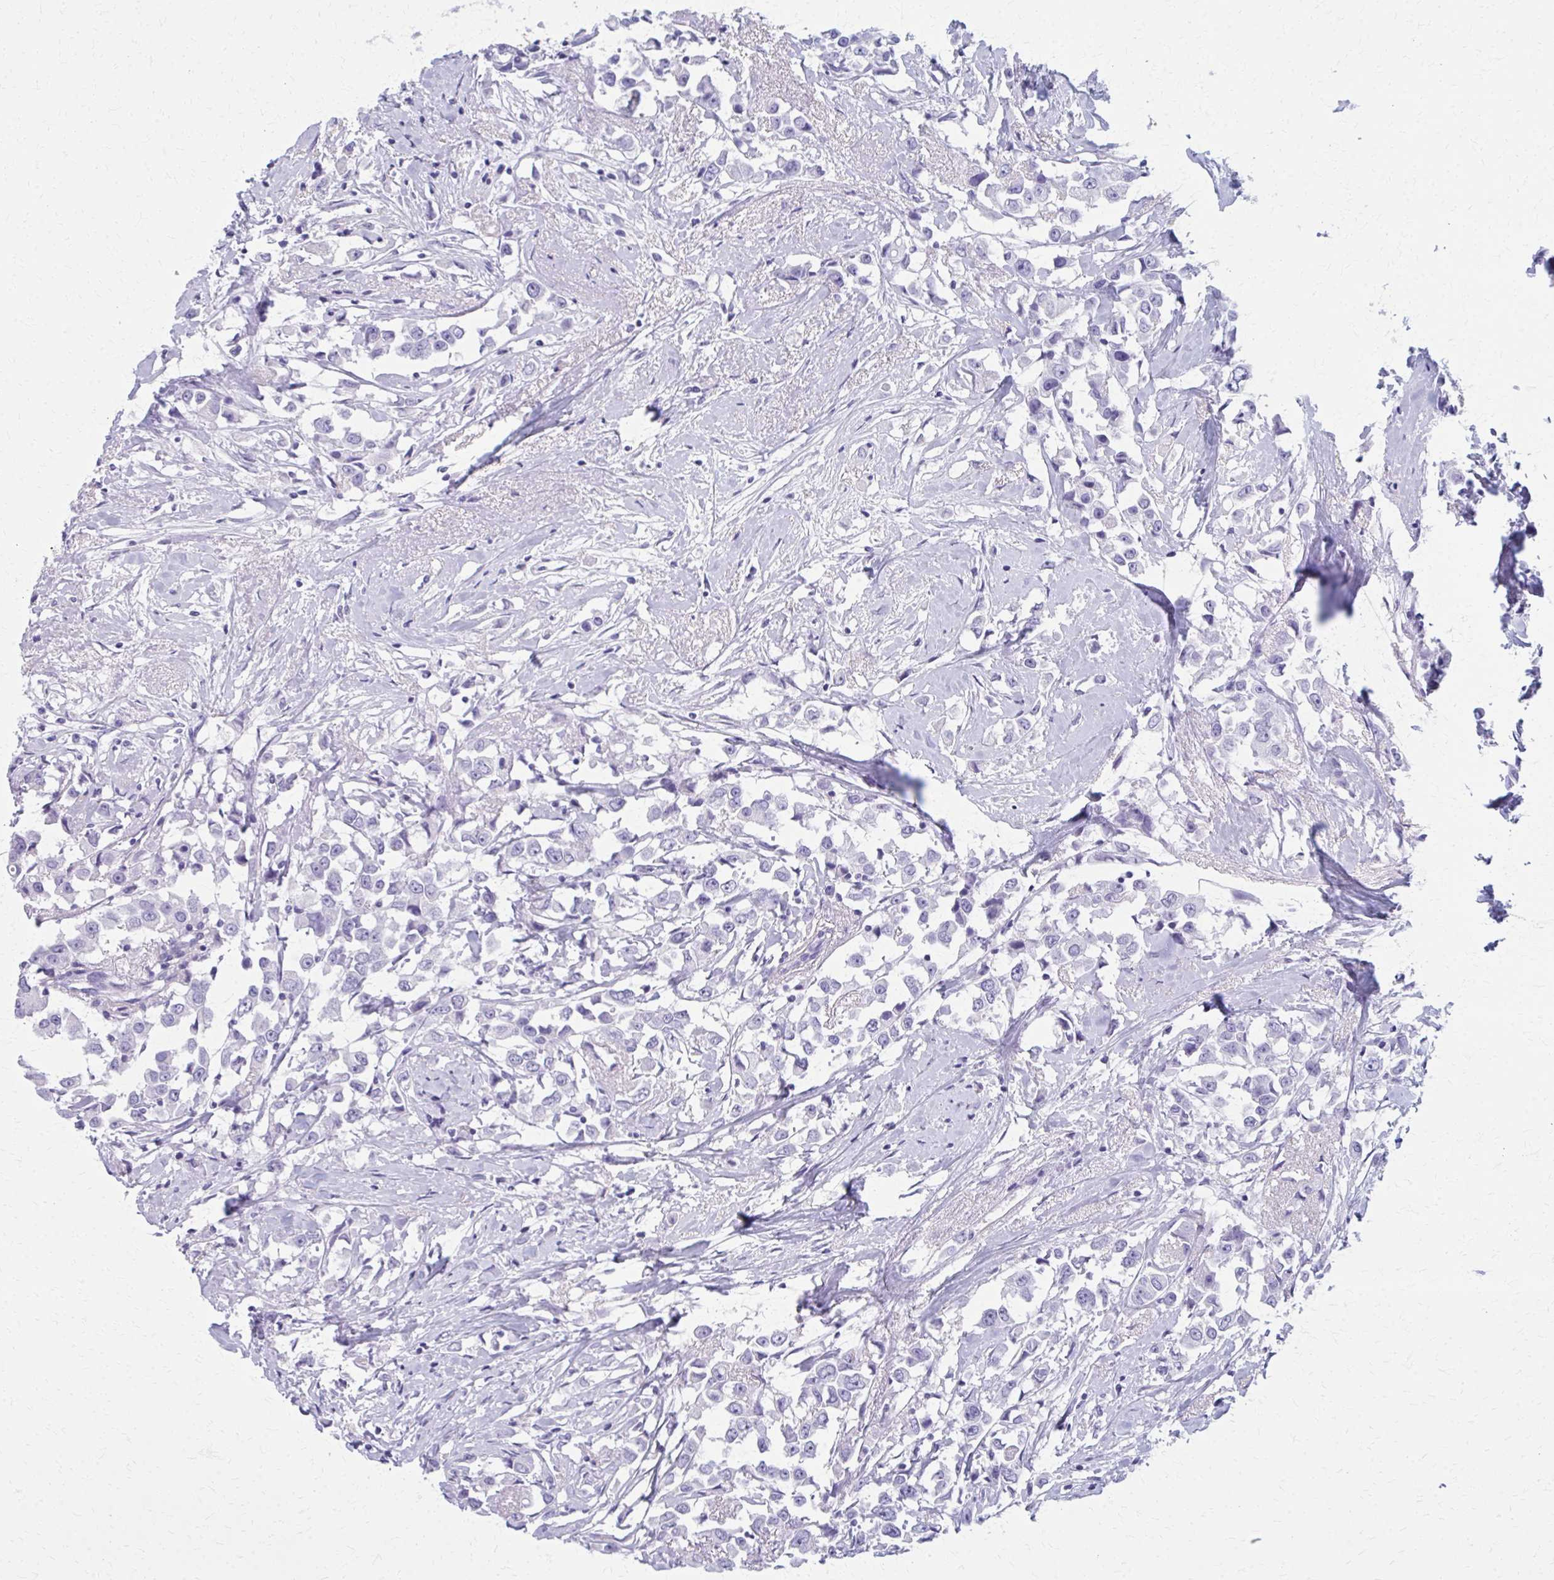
{"staining": {"intensity": "negative", "quantity": "none", "location": "none"}, "tissue": "breast cancer", "cell_type": "Tumor cells", "image_type": "cancer", "snomed": [{"axis": "morphology", "description": "Duct carcinoma"}, {"axis": "topography", "description": "Breast"}], "caption": "A photomicrograph of breast cancer (infiltrating ductal carcinoma) stained for a protein reveals no brown staining in tumor cells. The staining is performed using DAB brown chromogen with nuclei counter-stained in using hematoxylin.", "gene": "MPLKIP", "patient": {"sex": "female", "age": 61}}